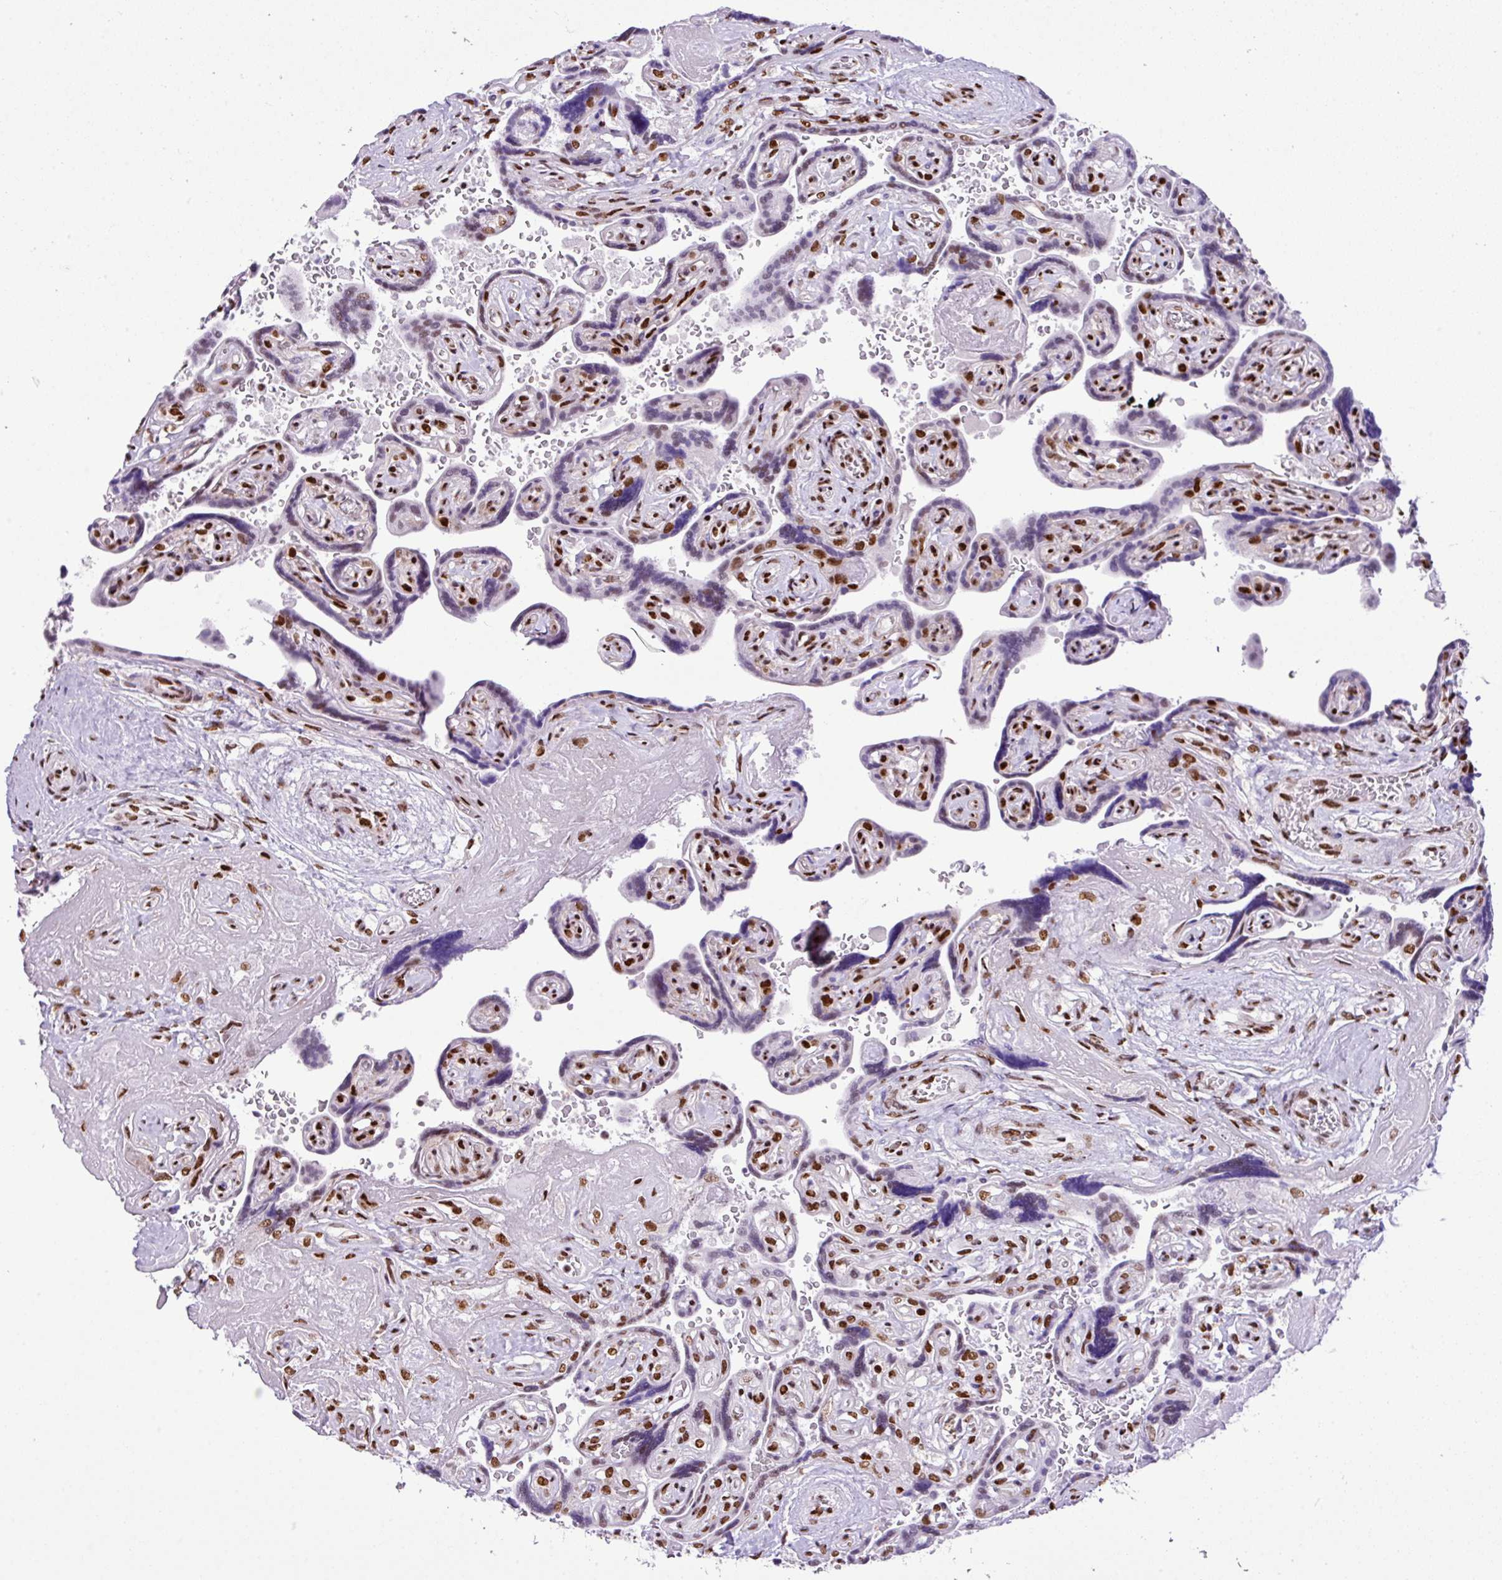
{"staining": {"intensity": "moderate", "quantity": "25%-75%", "location": "nuclear"}, "tissue": "placenta", "cell_type": "Trophoblastic cells", "image_type": "normal", "snomed": [{"axis": "morphology", "description": "Normal tissue, NOS"}, {"axis": "topography", "description": "Placenta"}], "caption": "This image reveals immunohistochemistry (IHC) staining of benign placenta, with medium moderate nuclear expression in about 25%-75% of trophoblastic cells.", "gene": "RARG", "patient": {"sex": "female", "age": 32}}